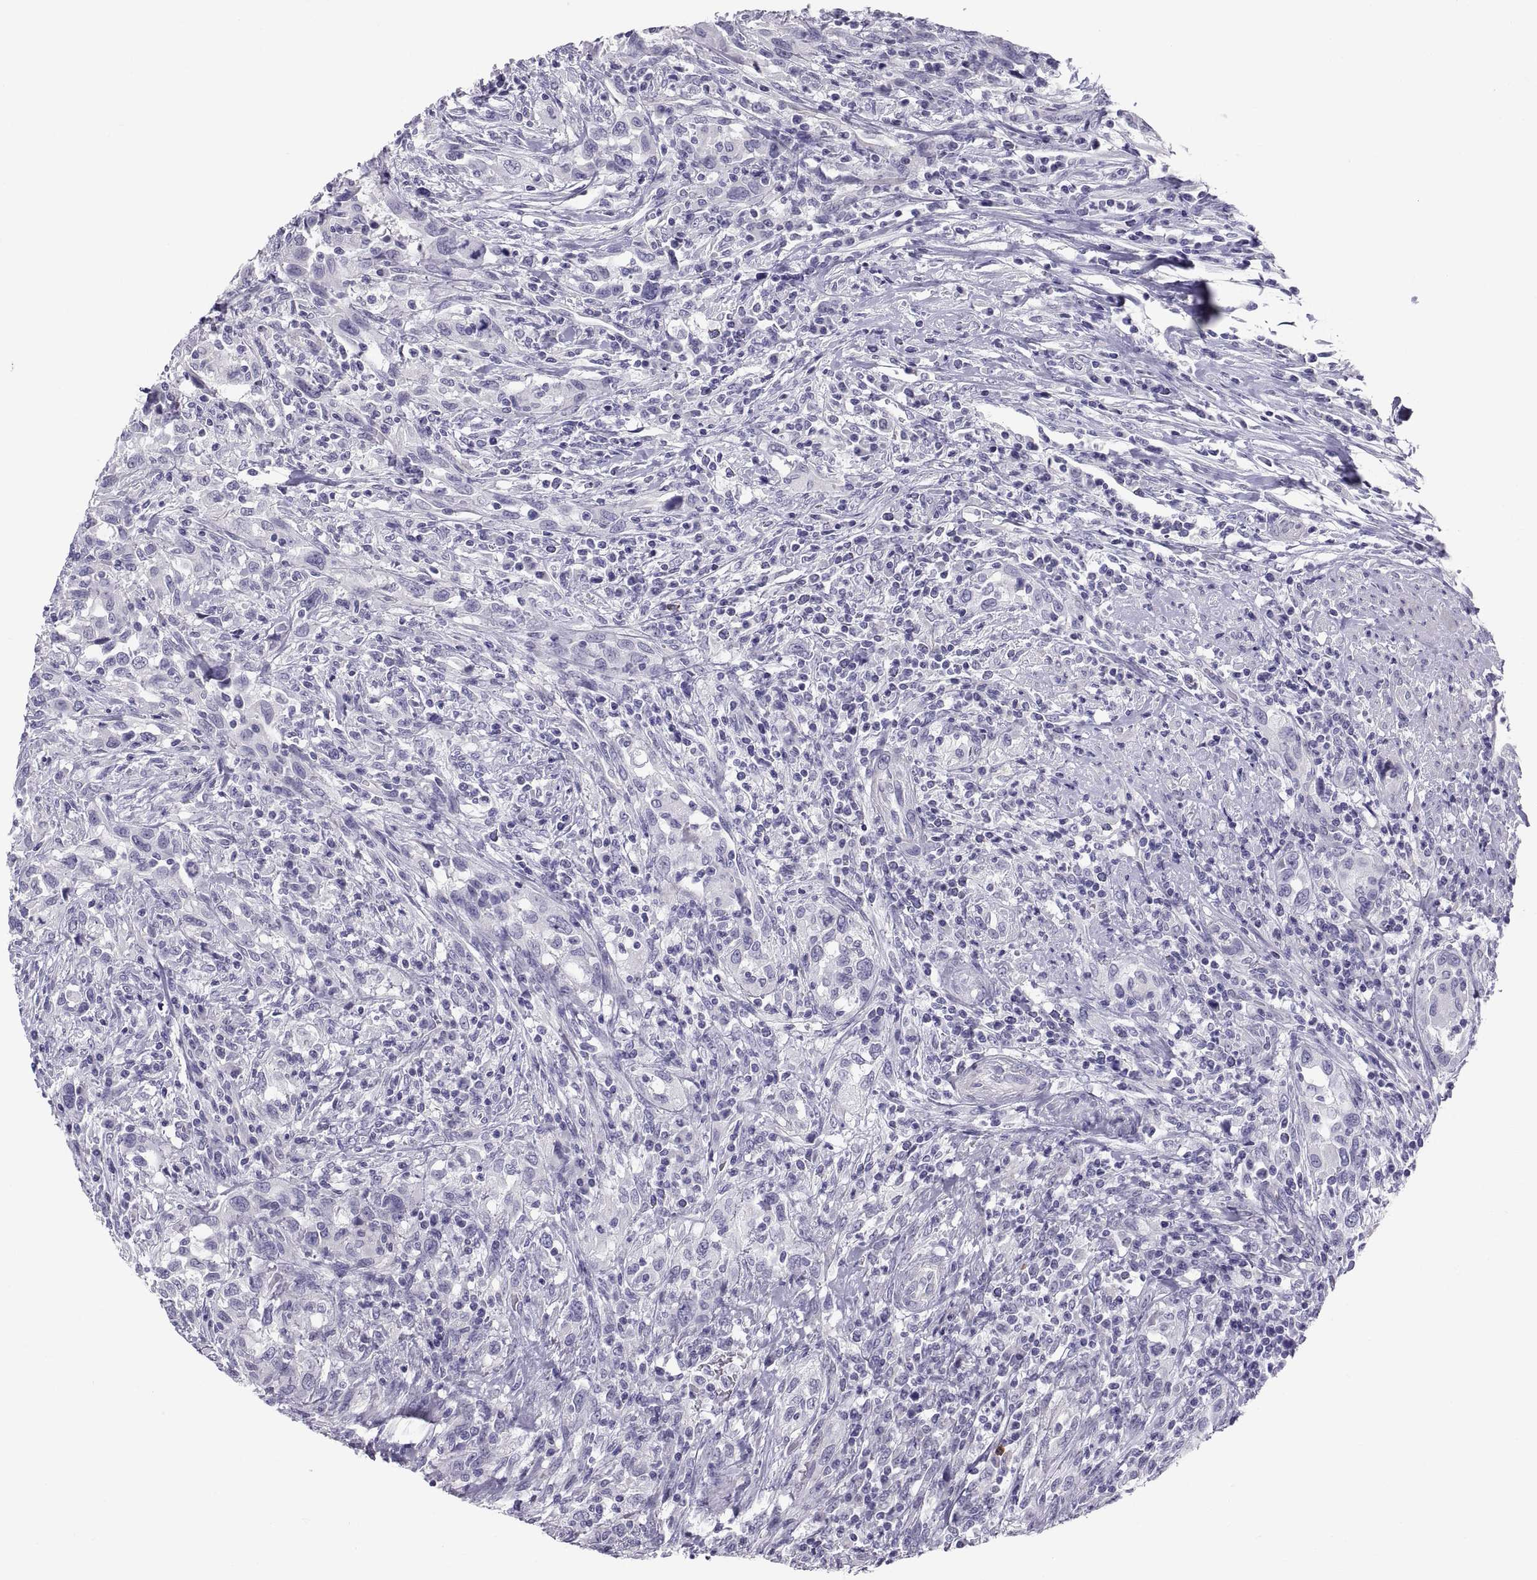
{"staining": {"intensity": "negative", "quantity": "none", "location": "none"}, "tissue": "urothelial cancer", "cell_type": "Tumor cells", "image_type": "cancer", "snomed": [{"axis": "morphology", "description": "Urothelial carcinoma, NOS"}, {"axis": "morphology", "description": "Urothelial carcinoma, High grade"}, {"axis": "topography", "description": "Urinary bladder"}], "caption": "Immunohistochemistry (IHC) histopathology image of human urothelial cancer stained for a protein (brown), which demonstrates no staining in tumor cells. Nuclei are stained in blue.", "gene": "RNASE12", "patient": {"sex": "female", "age": 64}}